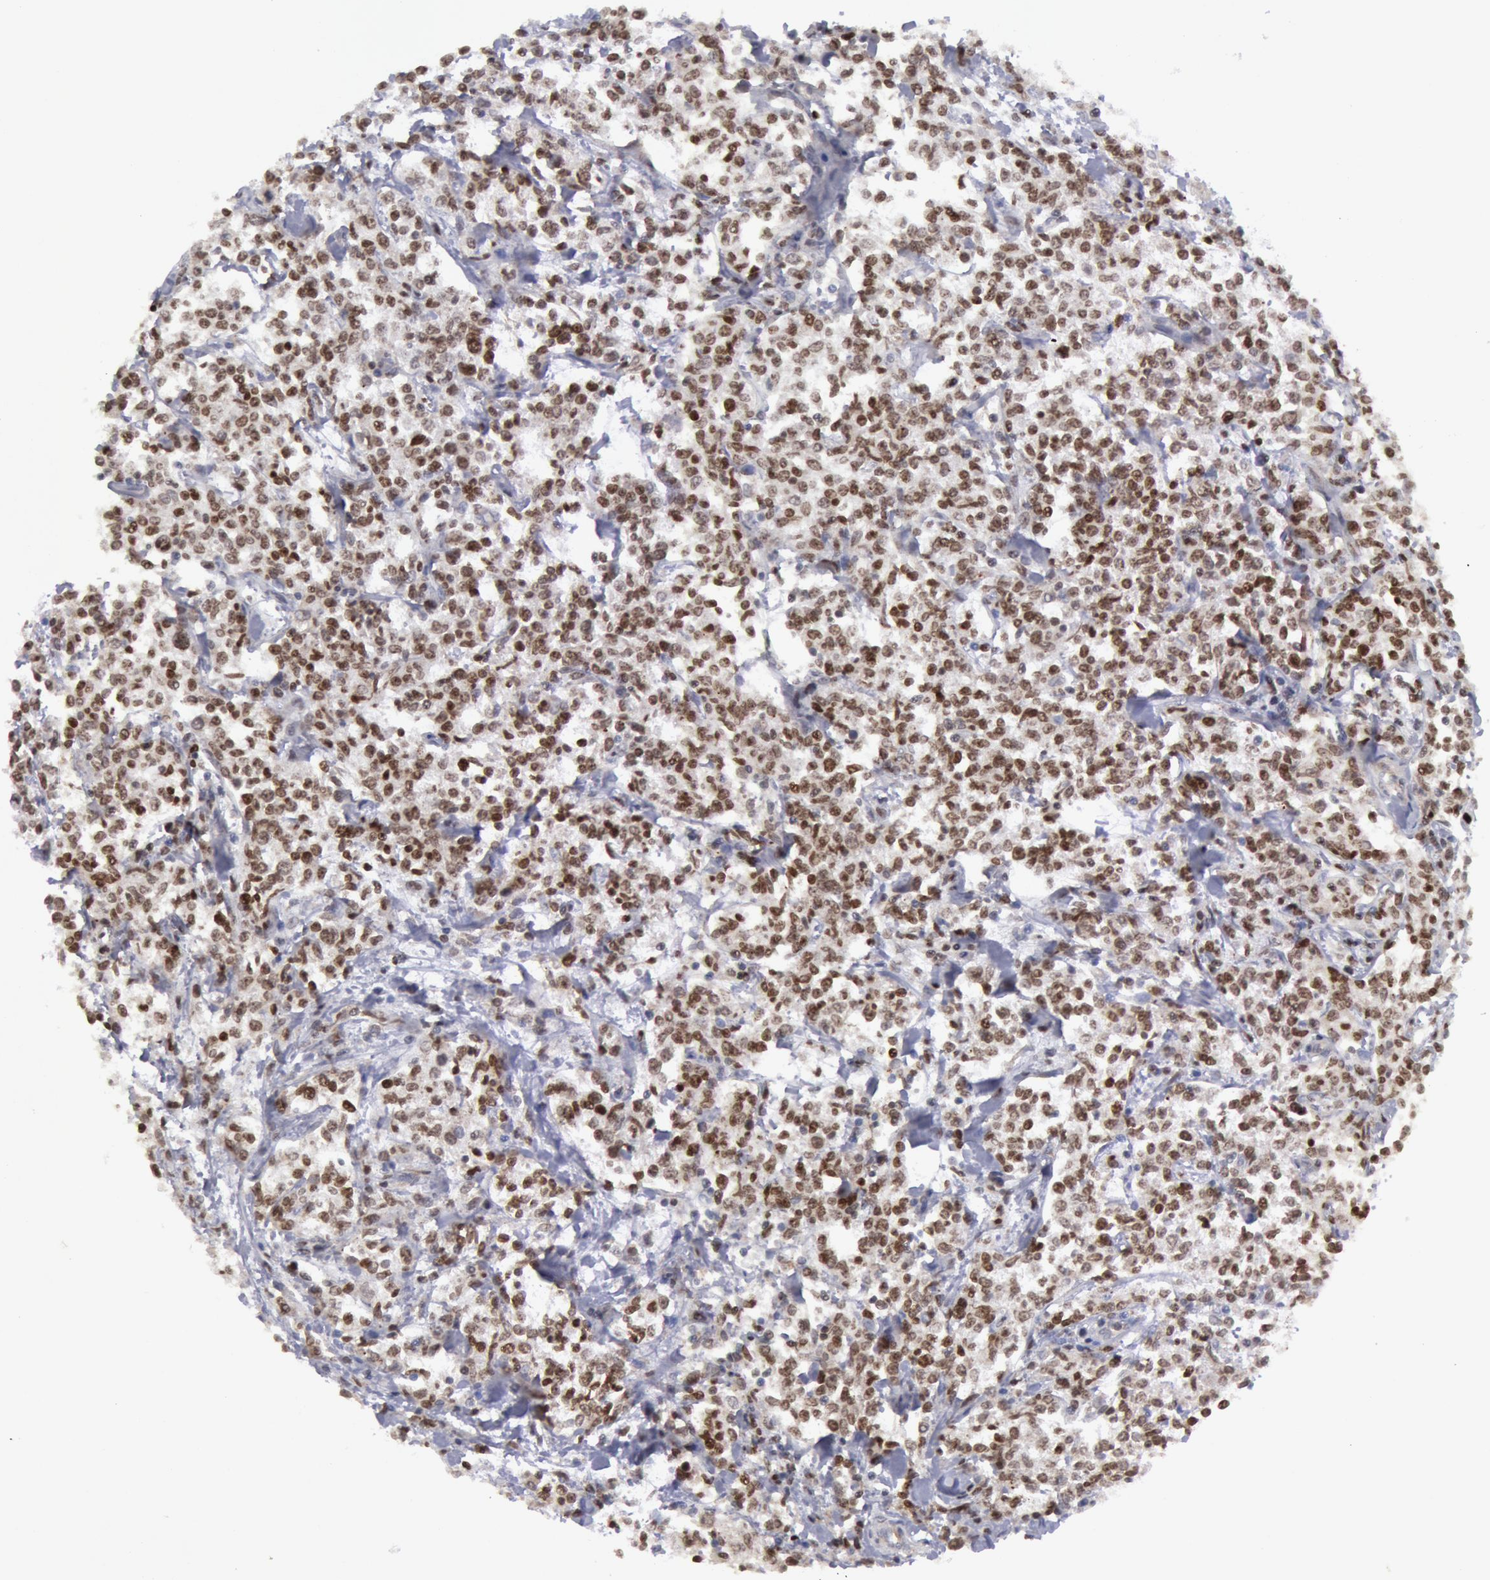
{"staining": {"intensity": "weak", "quantity": "25%-75%", "location": "nuclear"}, "tissue": "lymphoma", "cell_type": "Tumor cells", "image_type": "cancer", "snomed": [{"axis": "morphology", "description": "Malignant lymphoma, non-Hodgkin's type, Low grade"}, {"axis": "topography", "description": "Small intestine"}], "caption": "High-magnification brightfield microscopy of lymphoma stained with DAB (brown) and counterstained with hematoxylin (blue). tumor cells exhibit weak nuclear expression is seen in approximately25%-75% of cells.", "gene": "ERBB2", "patient": {"sex": "female", "age": 59}}